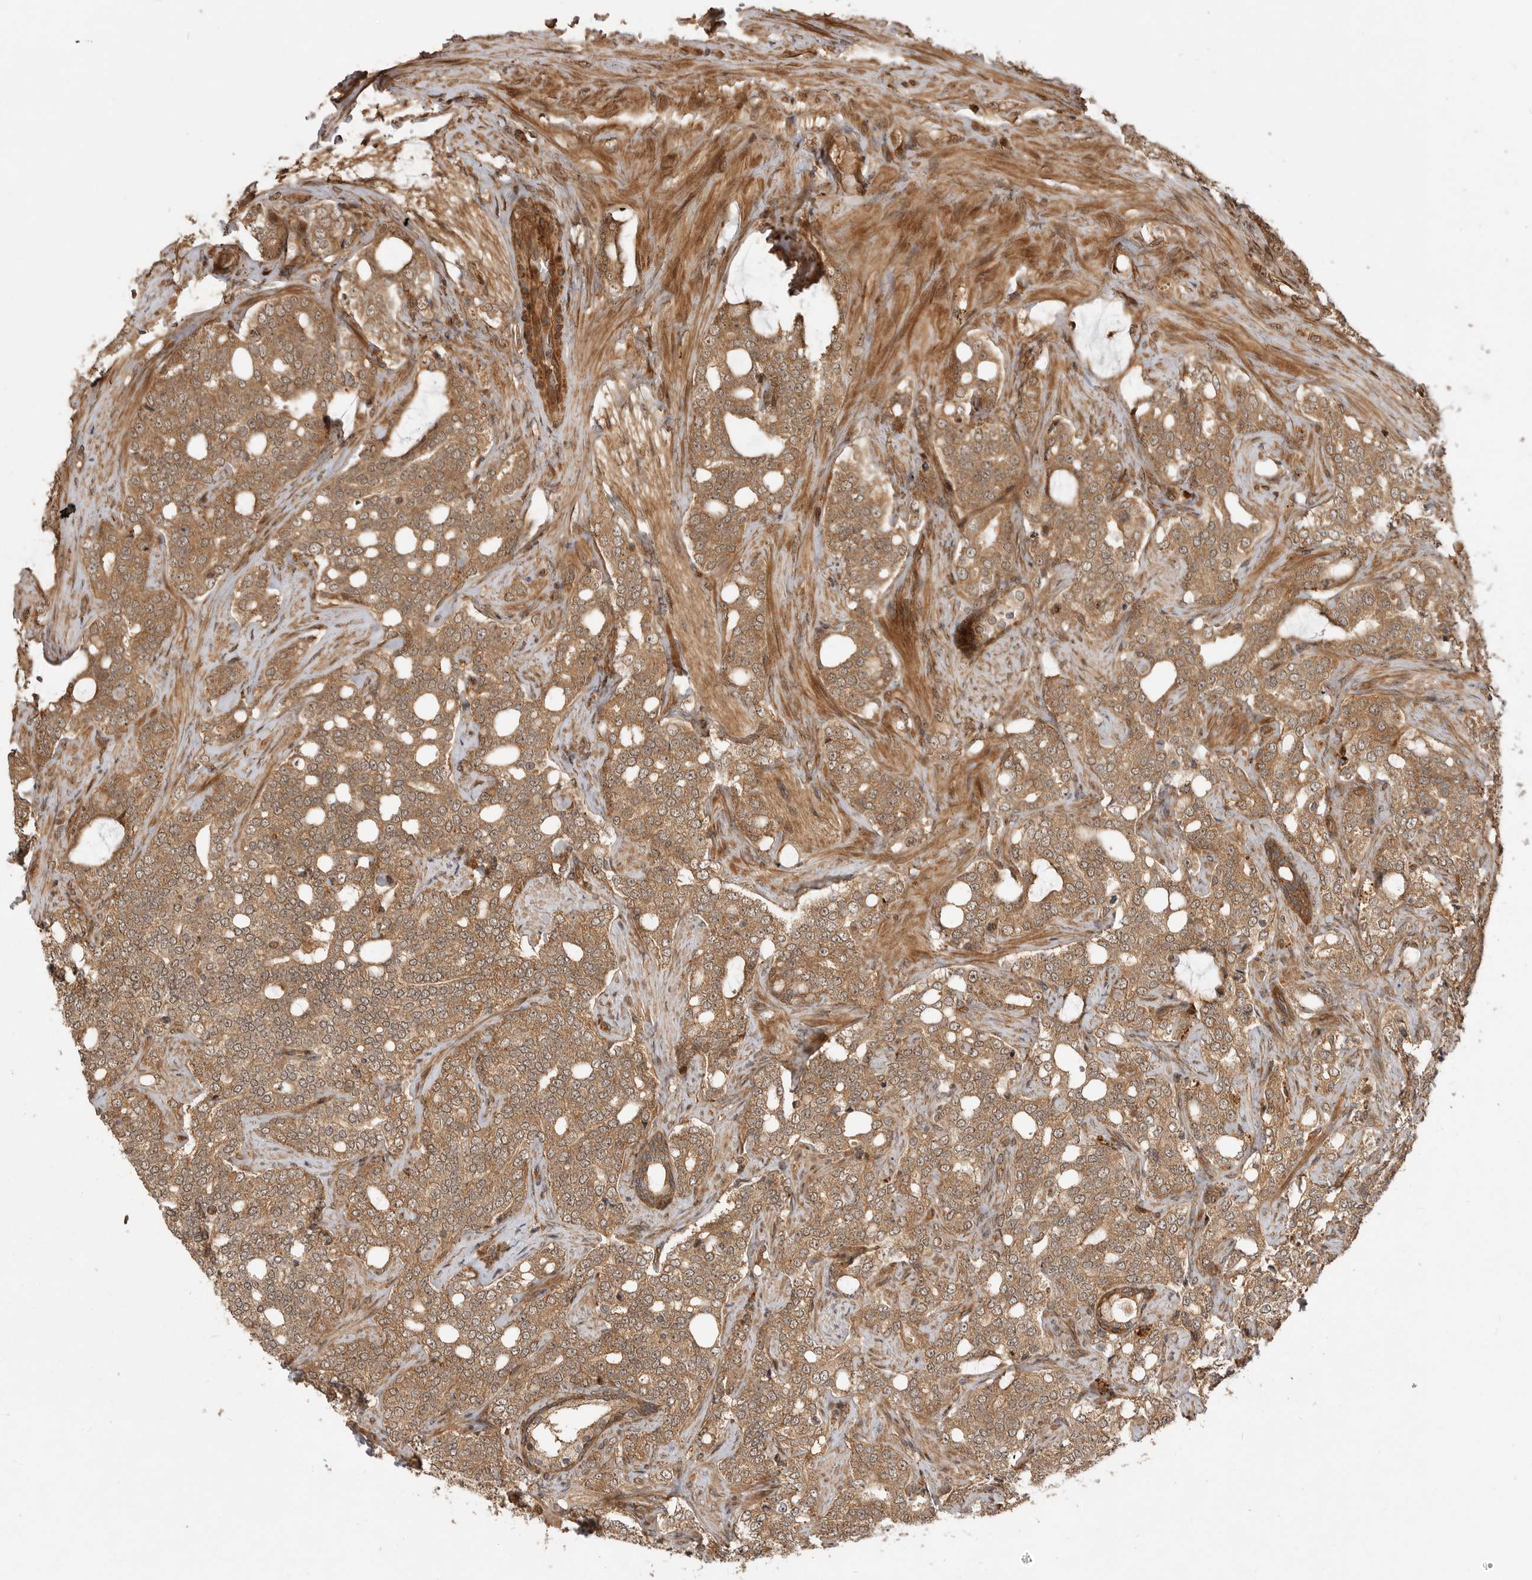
{"staining": {"intensity": "moderate", "quantity": ">75%", "location": "cytoplasmic/membranous"}, "tissue": "prostate cancer", "cell_type": "Tumor cells", "image_type": "cancer", "snomed": [{"axis": "morphology", "description": "Adenocarcinoma, High grade"}, {"axis": "topography", "description": "Prostate"}], "caption": "Immunohistochemical staining of human adenocarcinoma (high-grade) (prostate) exhibits moderate cytoplasmic/membranous protein staining in about >75% of tumor cells.", "gene": "ADPRS", "patient": {"sex": "male", "age": 64}}